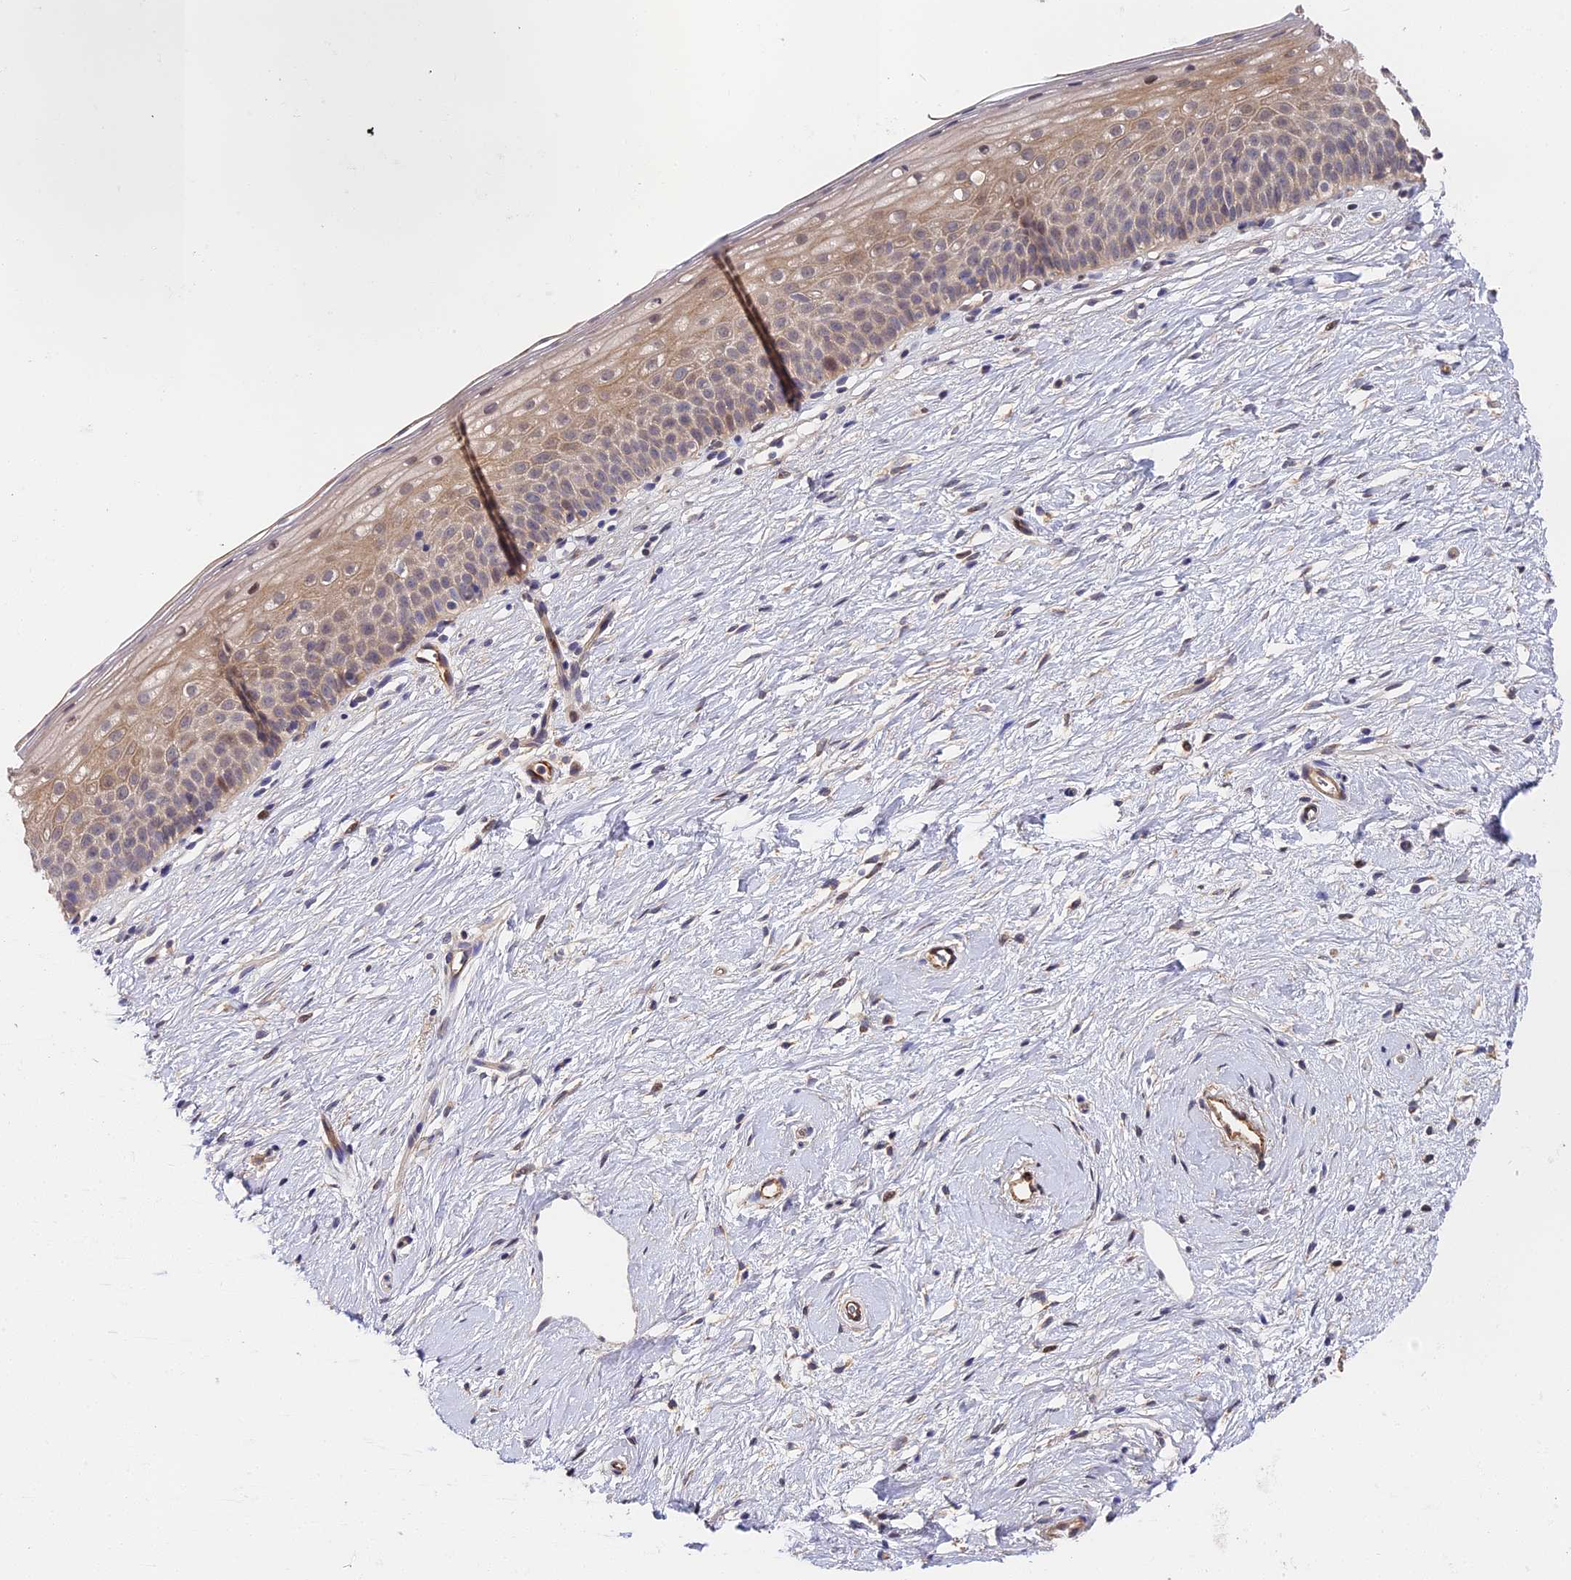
{"staining": {"intensity": "moderate", "quantity": "<25%", "location": "cytoplasmic/membranous"}, "tissue": "cervix", "cell_type": "Glandular cells", "image_type": "normal", "snomed": [{"axis": "morphology", "description": "Normal tissue, NOS"}, {"axis": "topography", "description": "Cervix"}], "caption": "DAB immunohistochemical staining of benign cervix demonstrates moderate cytoplasmic/membranous protein staining in approximately <25% of glandular cells. The staining is performed using DAB (3,3'-diaminobenzidine) brown chromogen to label protein expression. The nuclei are counter-stained blue using hematoxylin.", "gene": "MISP3", "patient": {"sex": "female", "age": 57}}